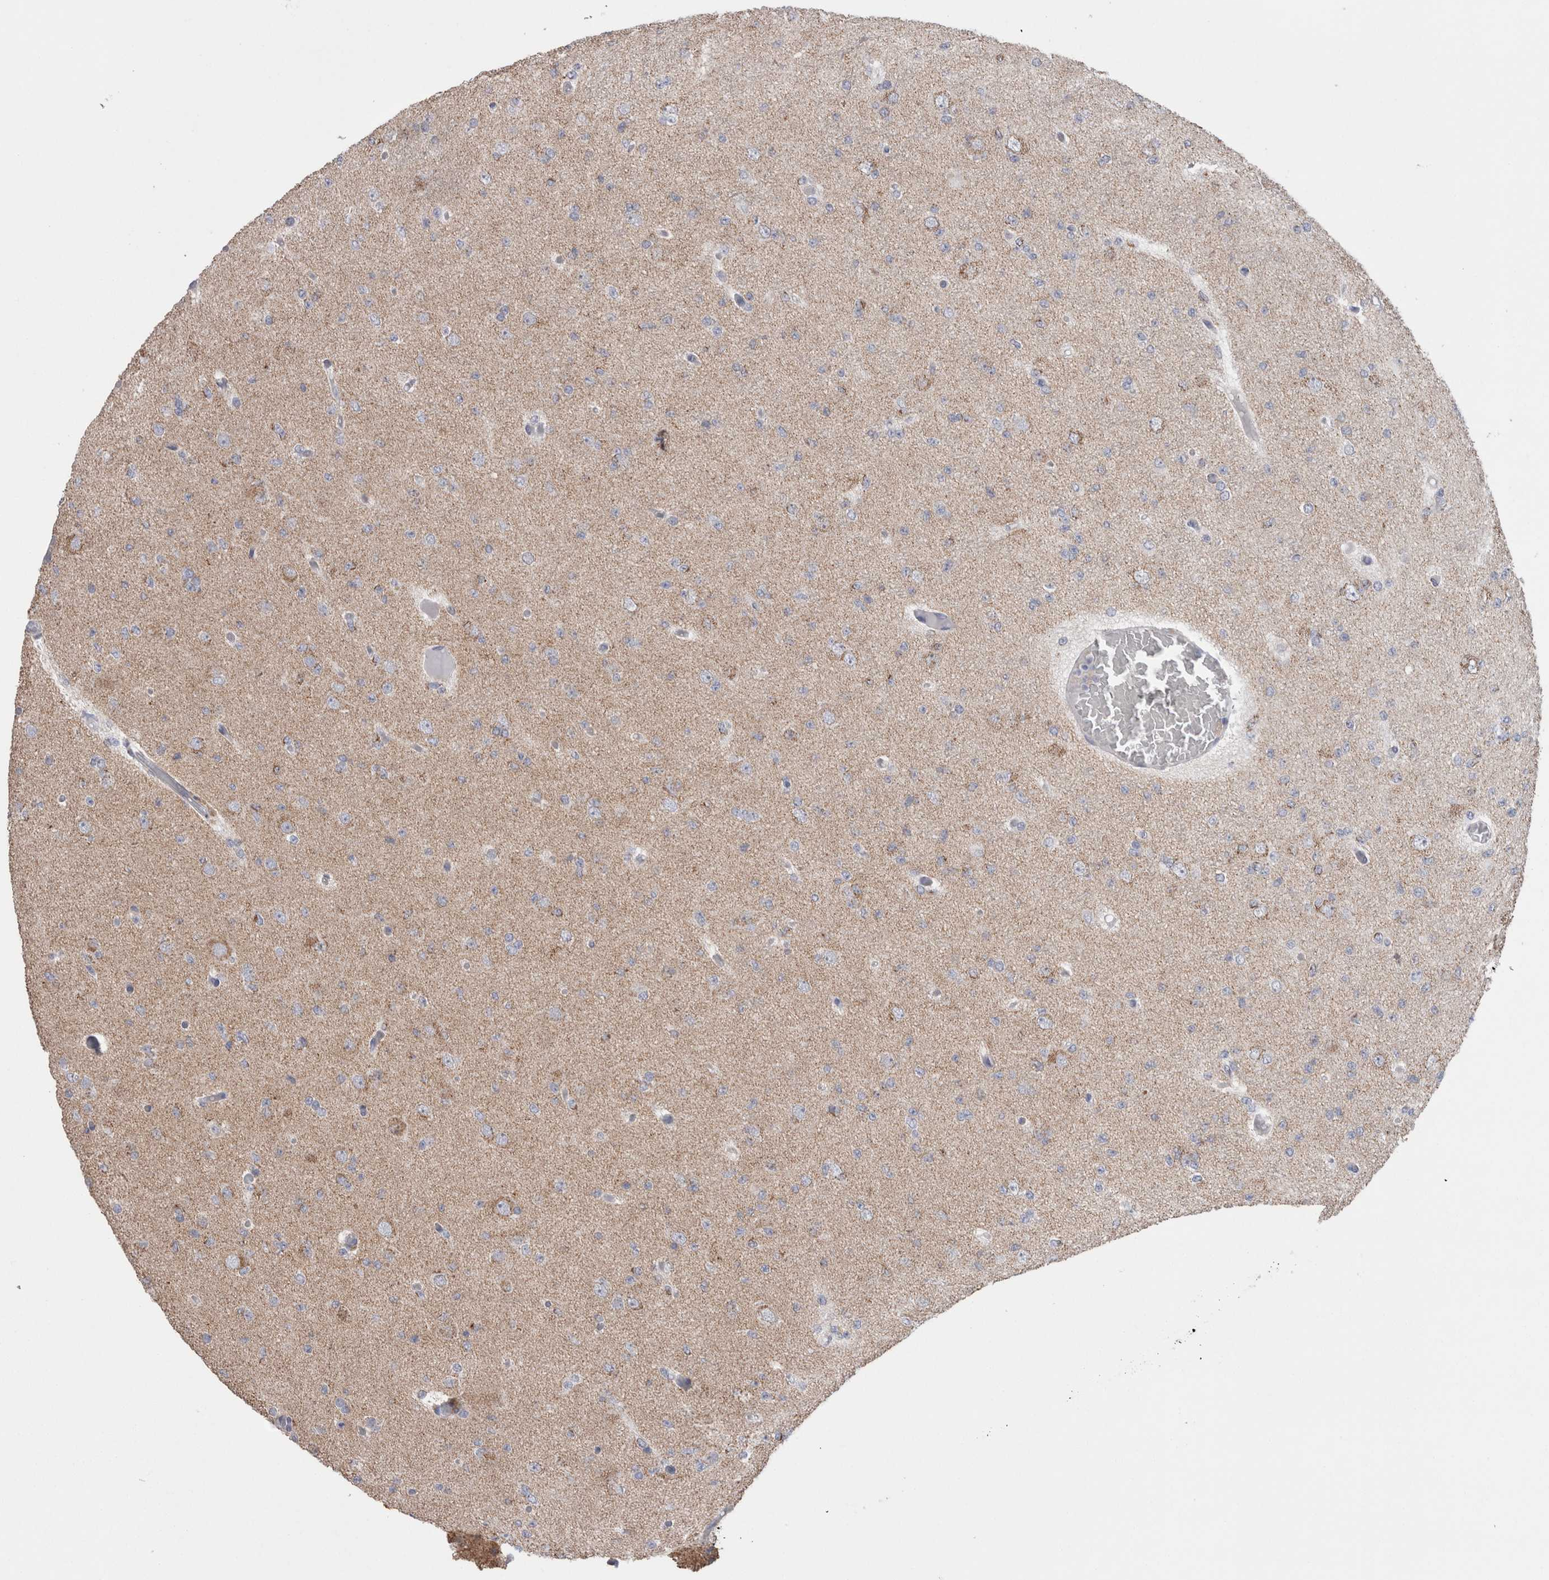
{"staining": {"intensity": "weak", "quantity": "<25%", "location": "cytoplasmic/membranous"}, "tissue": "glioma", "cell_type": "Tumor cells", "image_type": "cancer", "snomed": [{"axis": "morphology", "description": "Glioma, malignant, Low grade"}, {"axis": "topography", "description": "Brain"}], "caption": "This is a image of IHC staining of malignant glioma (low-grade), which shows no positivity in tumor cells.", "gene": "GDAP1", "patient": {"sex": "female", "age": 22}}